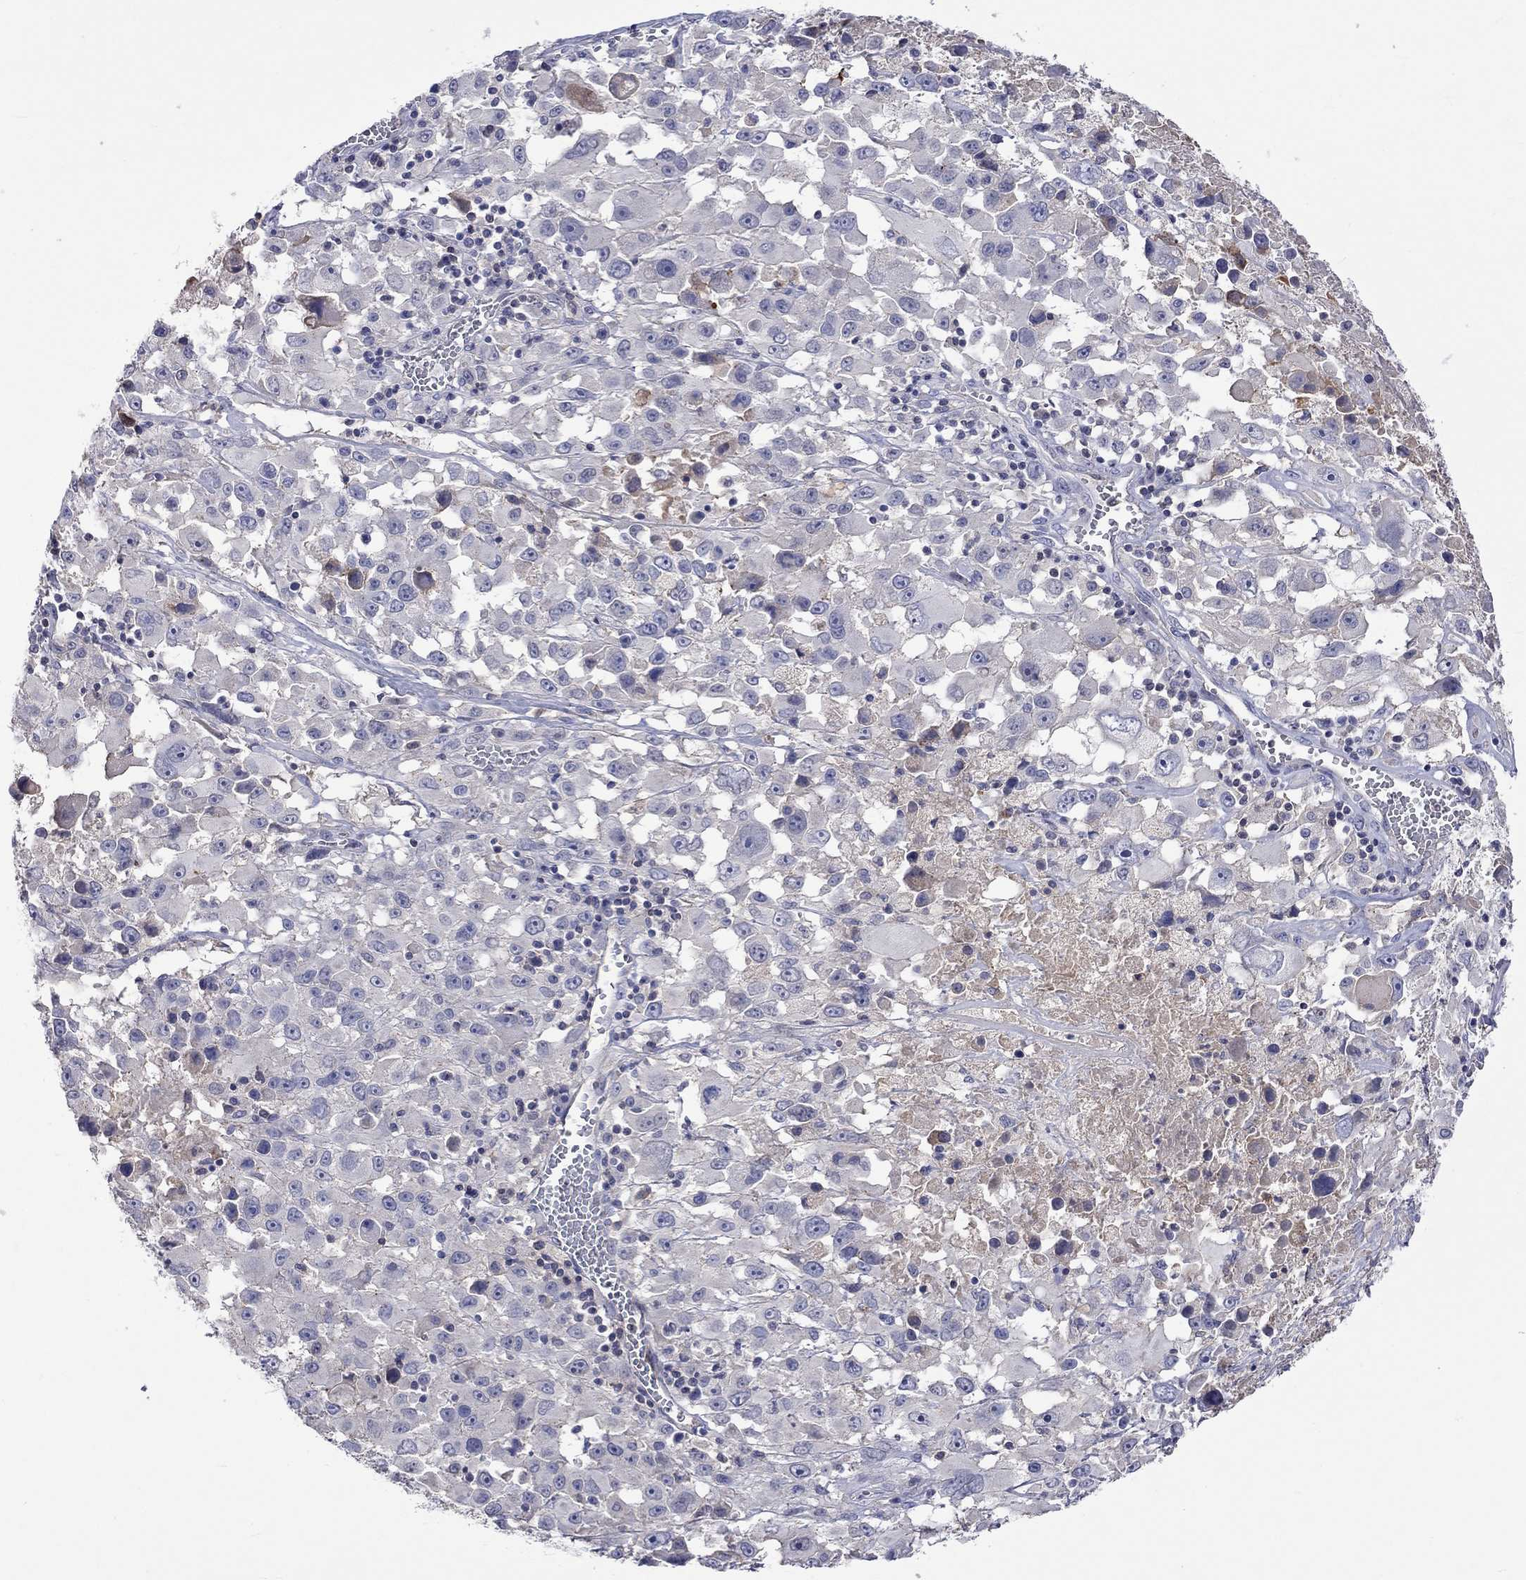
{"staining": {"intensity": "weak", "quantity": "<25%", "location": "cytoplasmic/membranous"}, "tissue": "melanoma", "cell_type": "Tumor cells", "image_type": "cancer", "snomed": [{"axis": "morphology", "description": "Malignant melanoma, Metastatic site"}, {"axis": "topography", "description": "Lymph node"}], "caption": "Immunohistochemistry (IHC) of human melanoma exhibits no staining in tumor cells.", "gene": "LRFN4", "patient": {"sex": "male", "age": 50}}